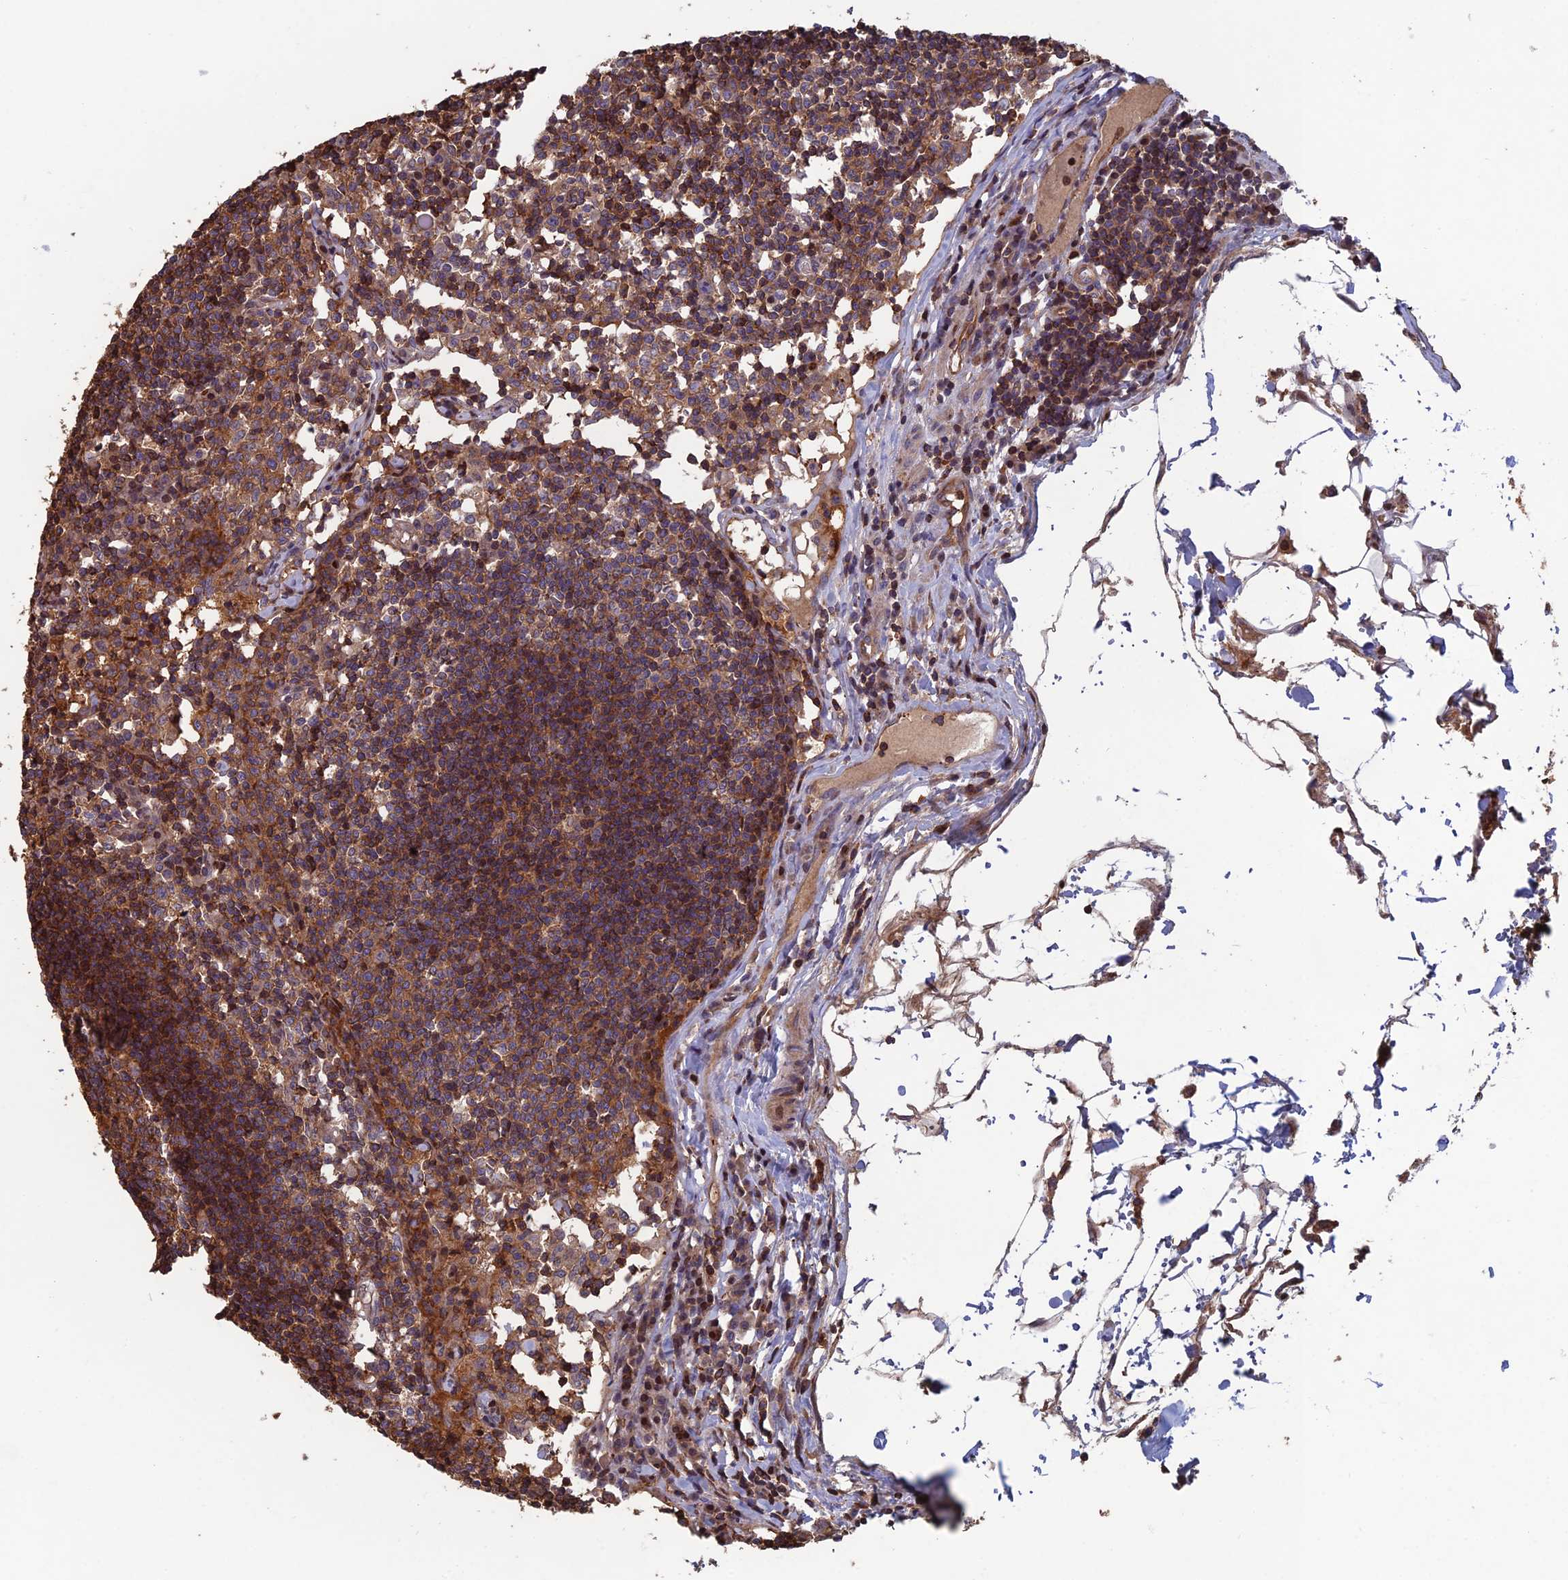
{"staining": {"intensity": "moderate", "quantity": ">75%", "location": "cytoplasmic/membranous"}, "tissue": "lymph node", "cell_type": "Germinal center cells", "image_type": "normal", "snomed": [{"axis": "morphology", "description": "Normal tissue, NOS"}, {"axis": "topography", "description": "Lymph node"}], "caption": "Germinal center cells show moderate cytoplasmic/membranous staining in approximately >75% of cells in unremarkable lymph node.", "gene": "C15orf62", "patient": {"sex": "female", "age": 55}}